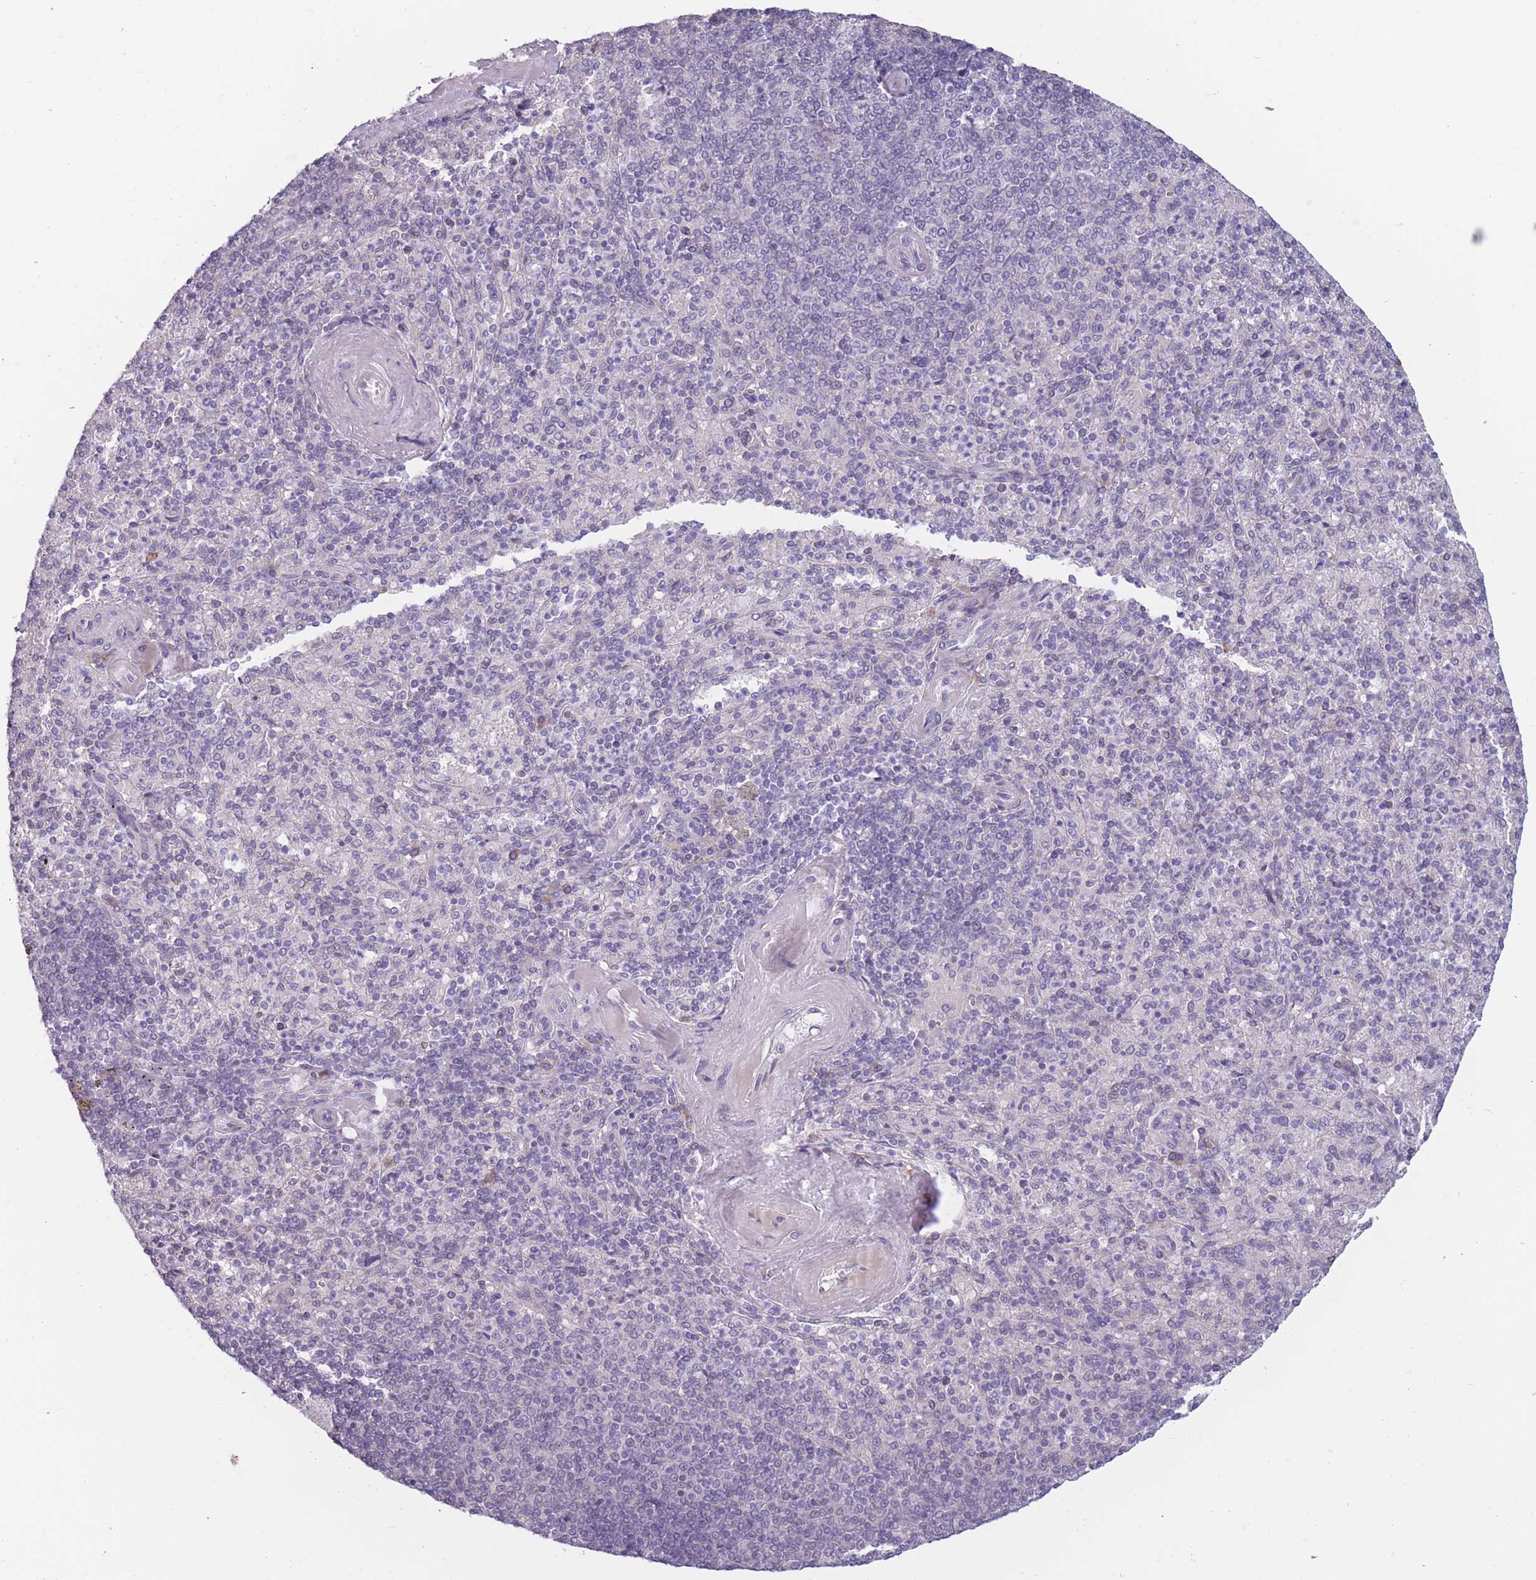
{"staining": {"intensity": "negative", "quantity": "none", "location": "none"}, "tissue": "spleen", "cell_type": "Cells in red pulp", "image_type": "normal", "snomed": [{"axis": "morphology", "description": "Normal tissue, NOS"}, {"axis": "topography", "description": "Spleen"}], "caption": "Photomicrograph shows no protein positivity in cells in red pulp of unremarkable spleen.", "gene": "COL27A1", "patient": {"sex": "male", "age": 82}}